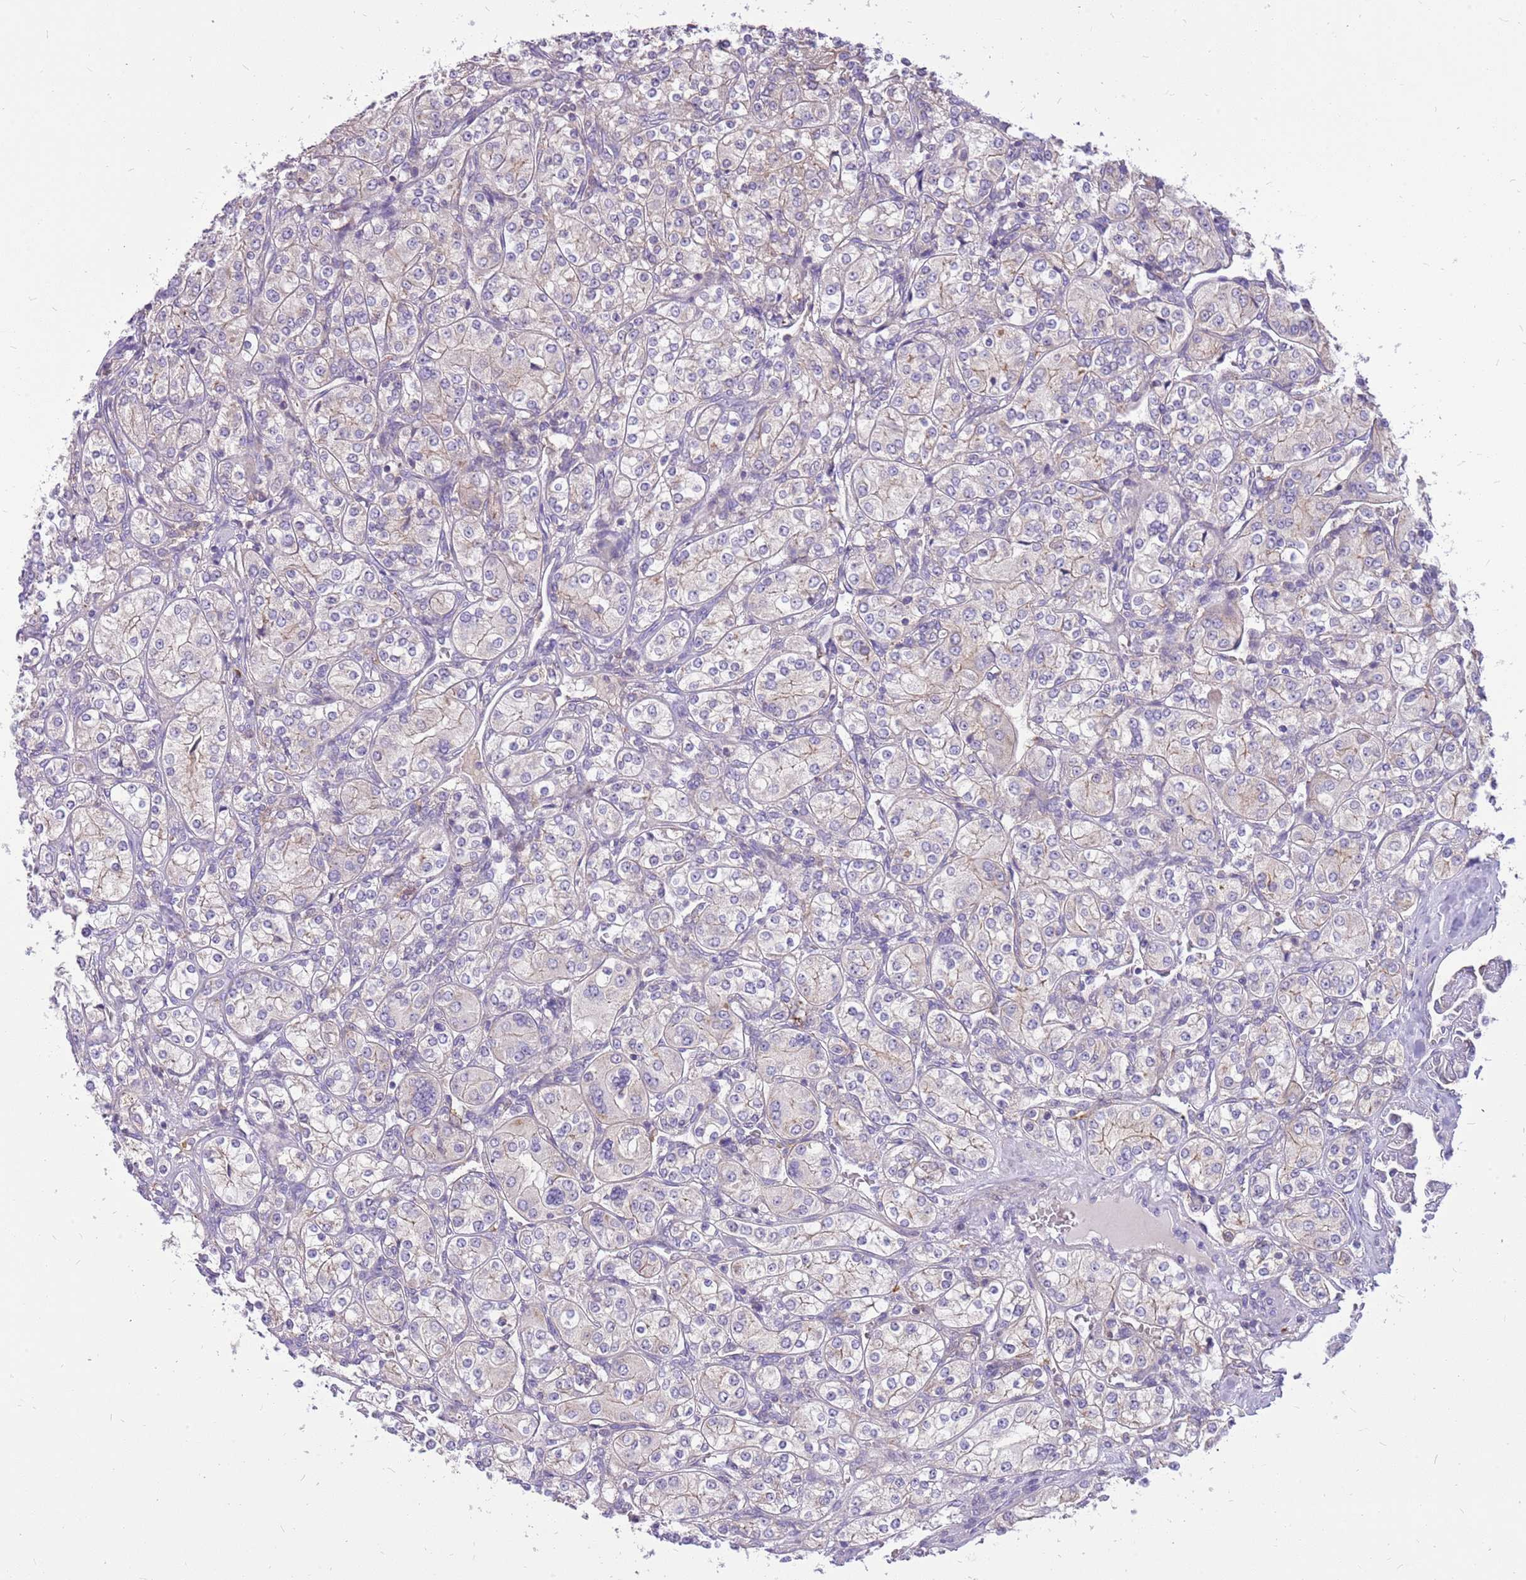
{"staining": {"intensity": "negative", "quantity": "none", "location": "none"}, "tissue": "renal cancer", "cell_type": "Tumor cells", "image_type": "cancer", "snomed": [{"axis": "morphology", "description": "Adenocarcinoma, NOS"}, {"axis": "topography", "description": "Kidney"}], "caption": "A photomicrograph of renal cancer stained for a protein exhibits no brown staining in tumor cells. (DAB immunohistochemistry (IHC), high magnification).", "gene": "WDR90", "patient": {"sex": "male", "age": 77}}